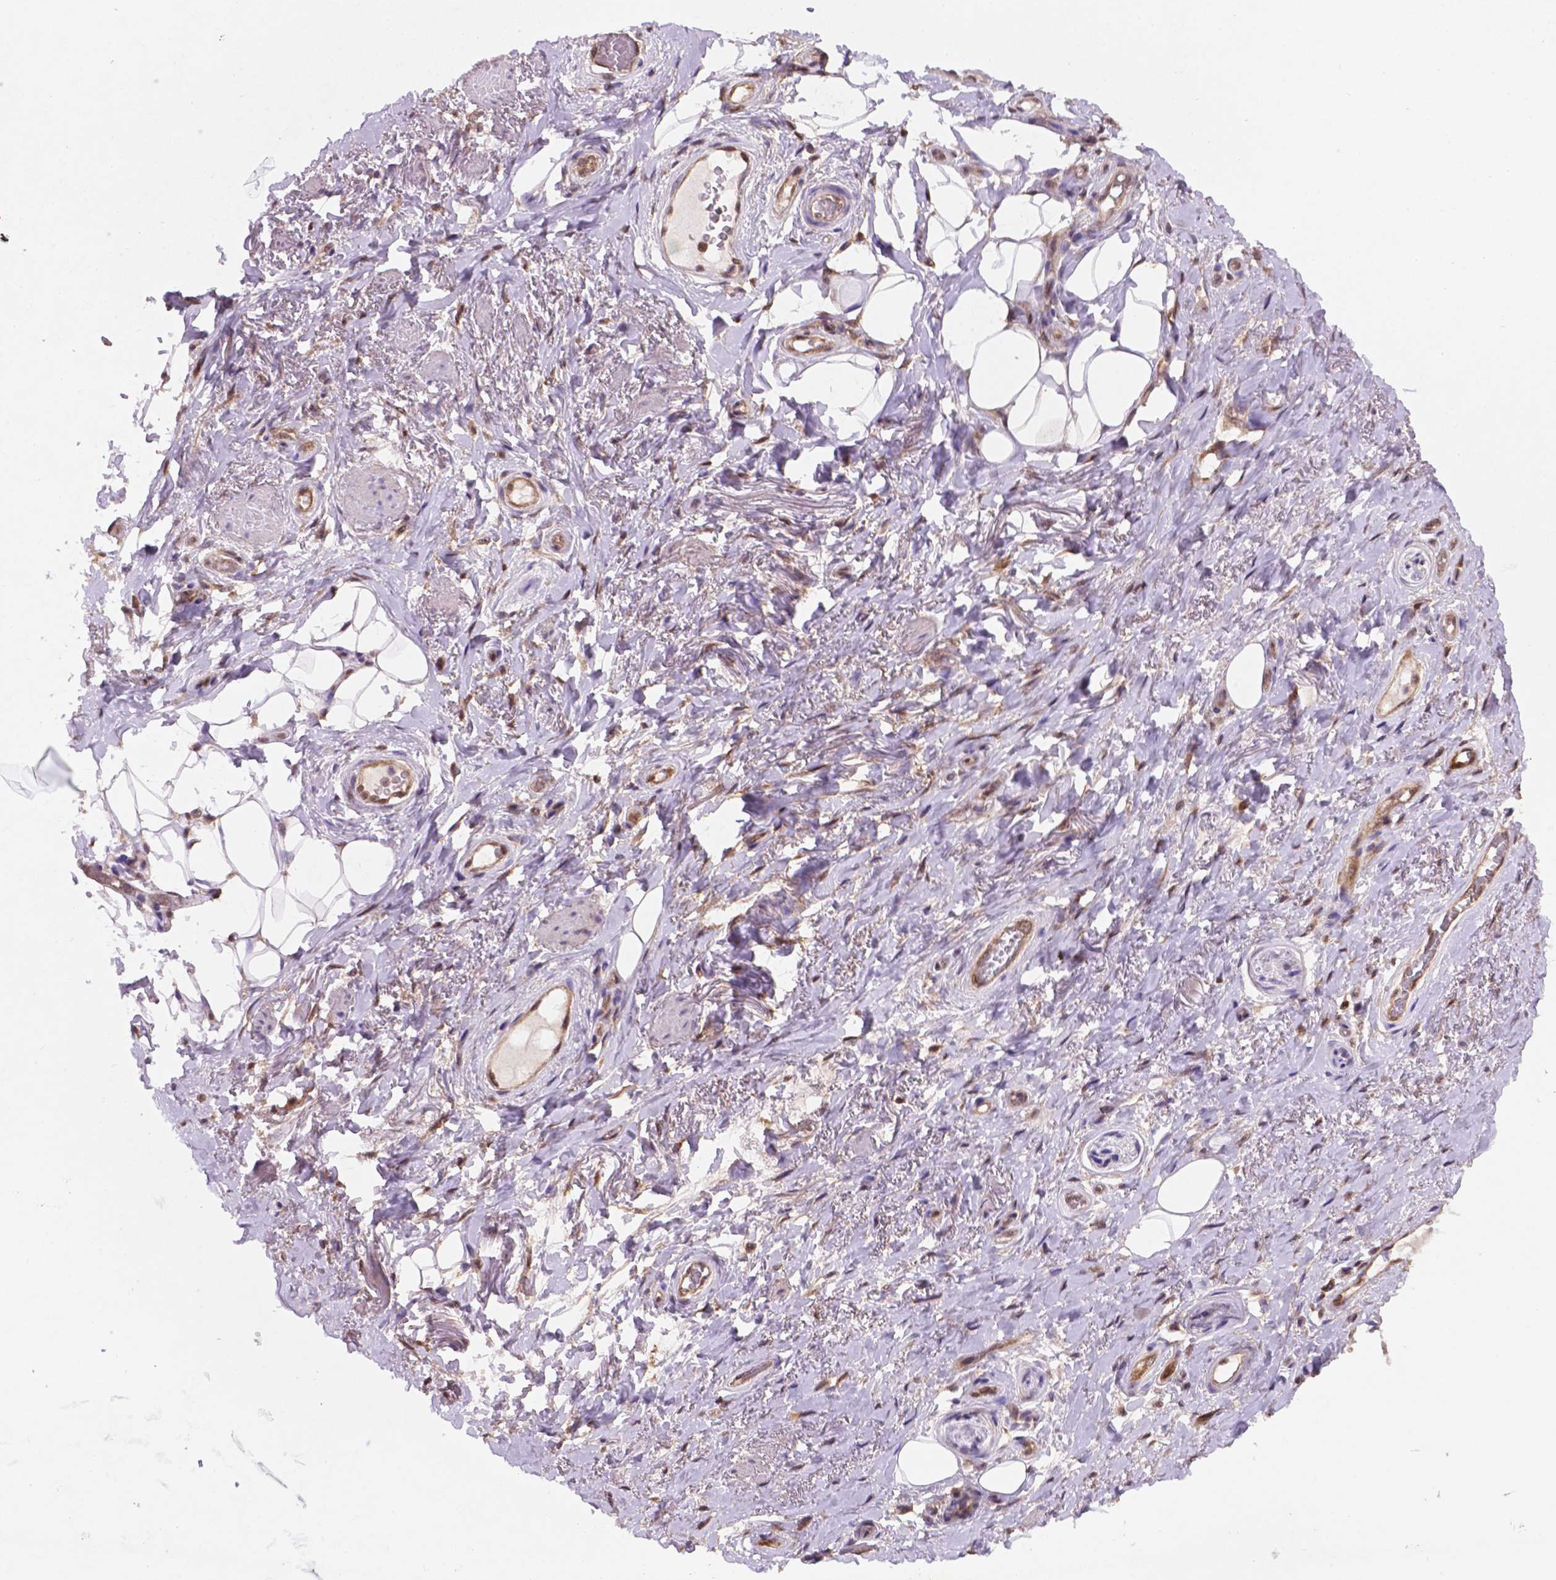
{"staining": {"intensity": "negative", "quantity": "none", "location": "none"}, "tissue": "adipose tissue", "cell_type": "Adipocytes", "image_type": "normal", "snomed": [{"axis": "morphology", "description": "Normal tissue, NOS"}, {"axis": "topography", "description": "Anal"}, {"axis": "topography", "description": "Peripheral nerve tissue"}], "caption": "Normal adipose tissue was stained to show a protein in brown. There is no significant expression in adipocytes.", "gene": "UBE2L6", "patient": {"sex": "male", "age": 53}}